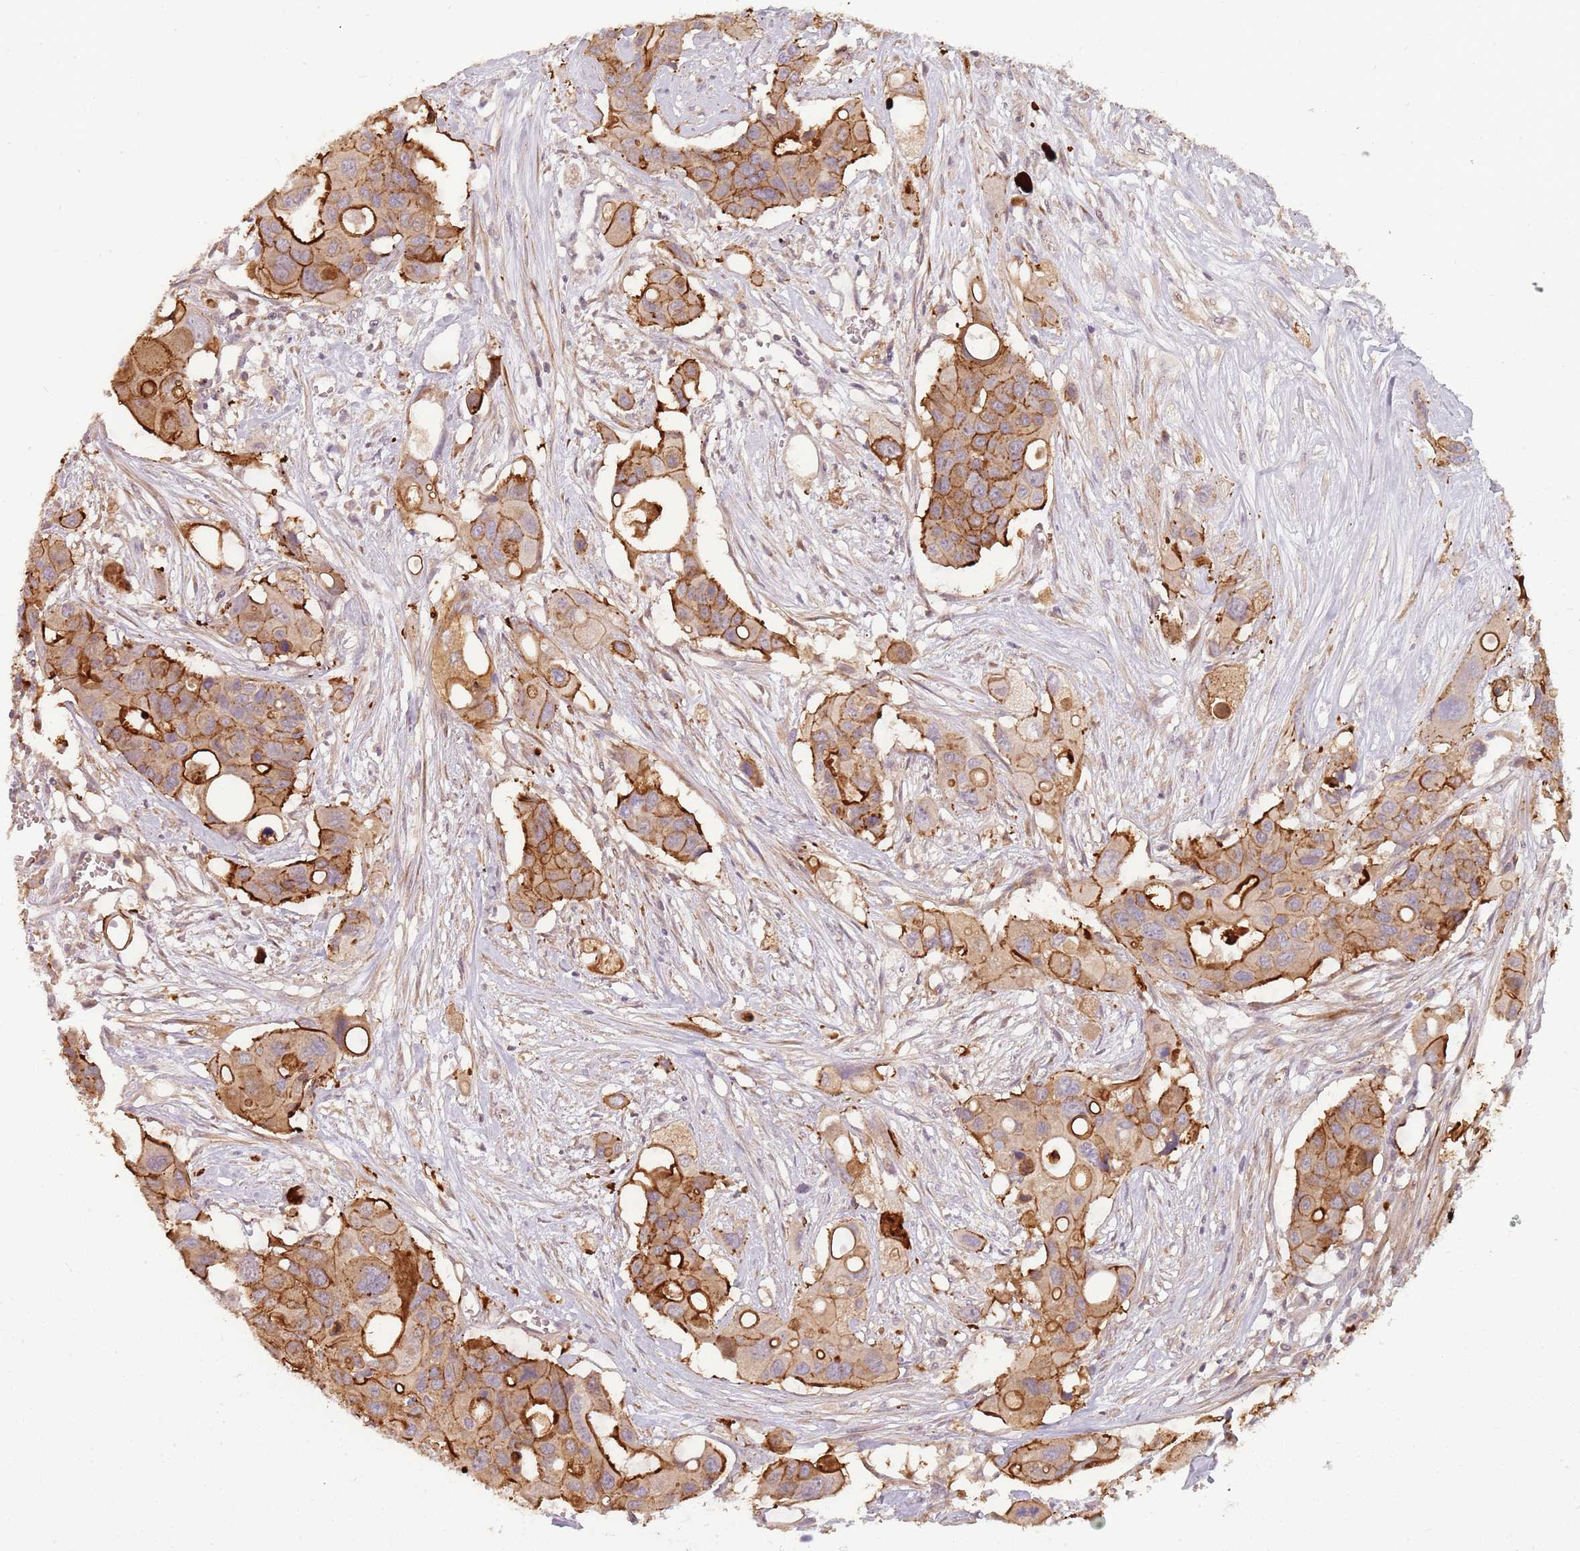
{"staining": {"intensity": "strong", "quantity": "25%-75%", "location": "cytoplasmic/membranous"}, "tissue": "colorectal cancer", "cell_type": "Tumor cells", "image_type": "cancer", "snomed": [{"axis": "morphology", "description": "Adenocarcinoma, NOS"}, {"axis": "topography", "description": "Colon"}], "caption": "Protein staining shows strong cytoplasmic/membranous positivity in about 25%-75% of tumor cells in adenocarcinoma (colorectal). (DAB IHC, brown staining for protein, blue staining for nuclei).", "gene": "PPP1R14C", "patient": {"sex": "male", "age": 77}}